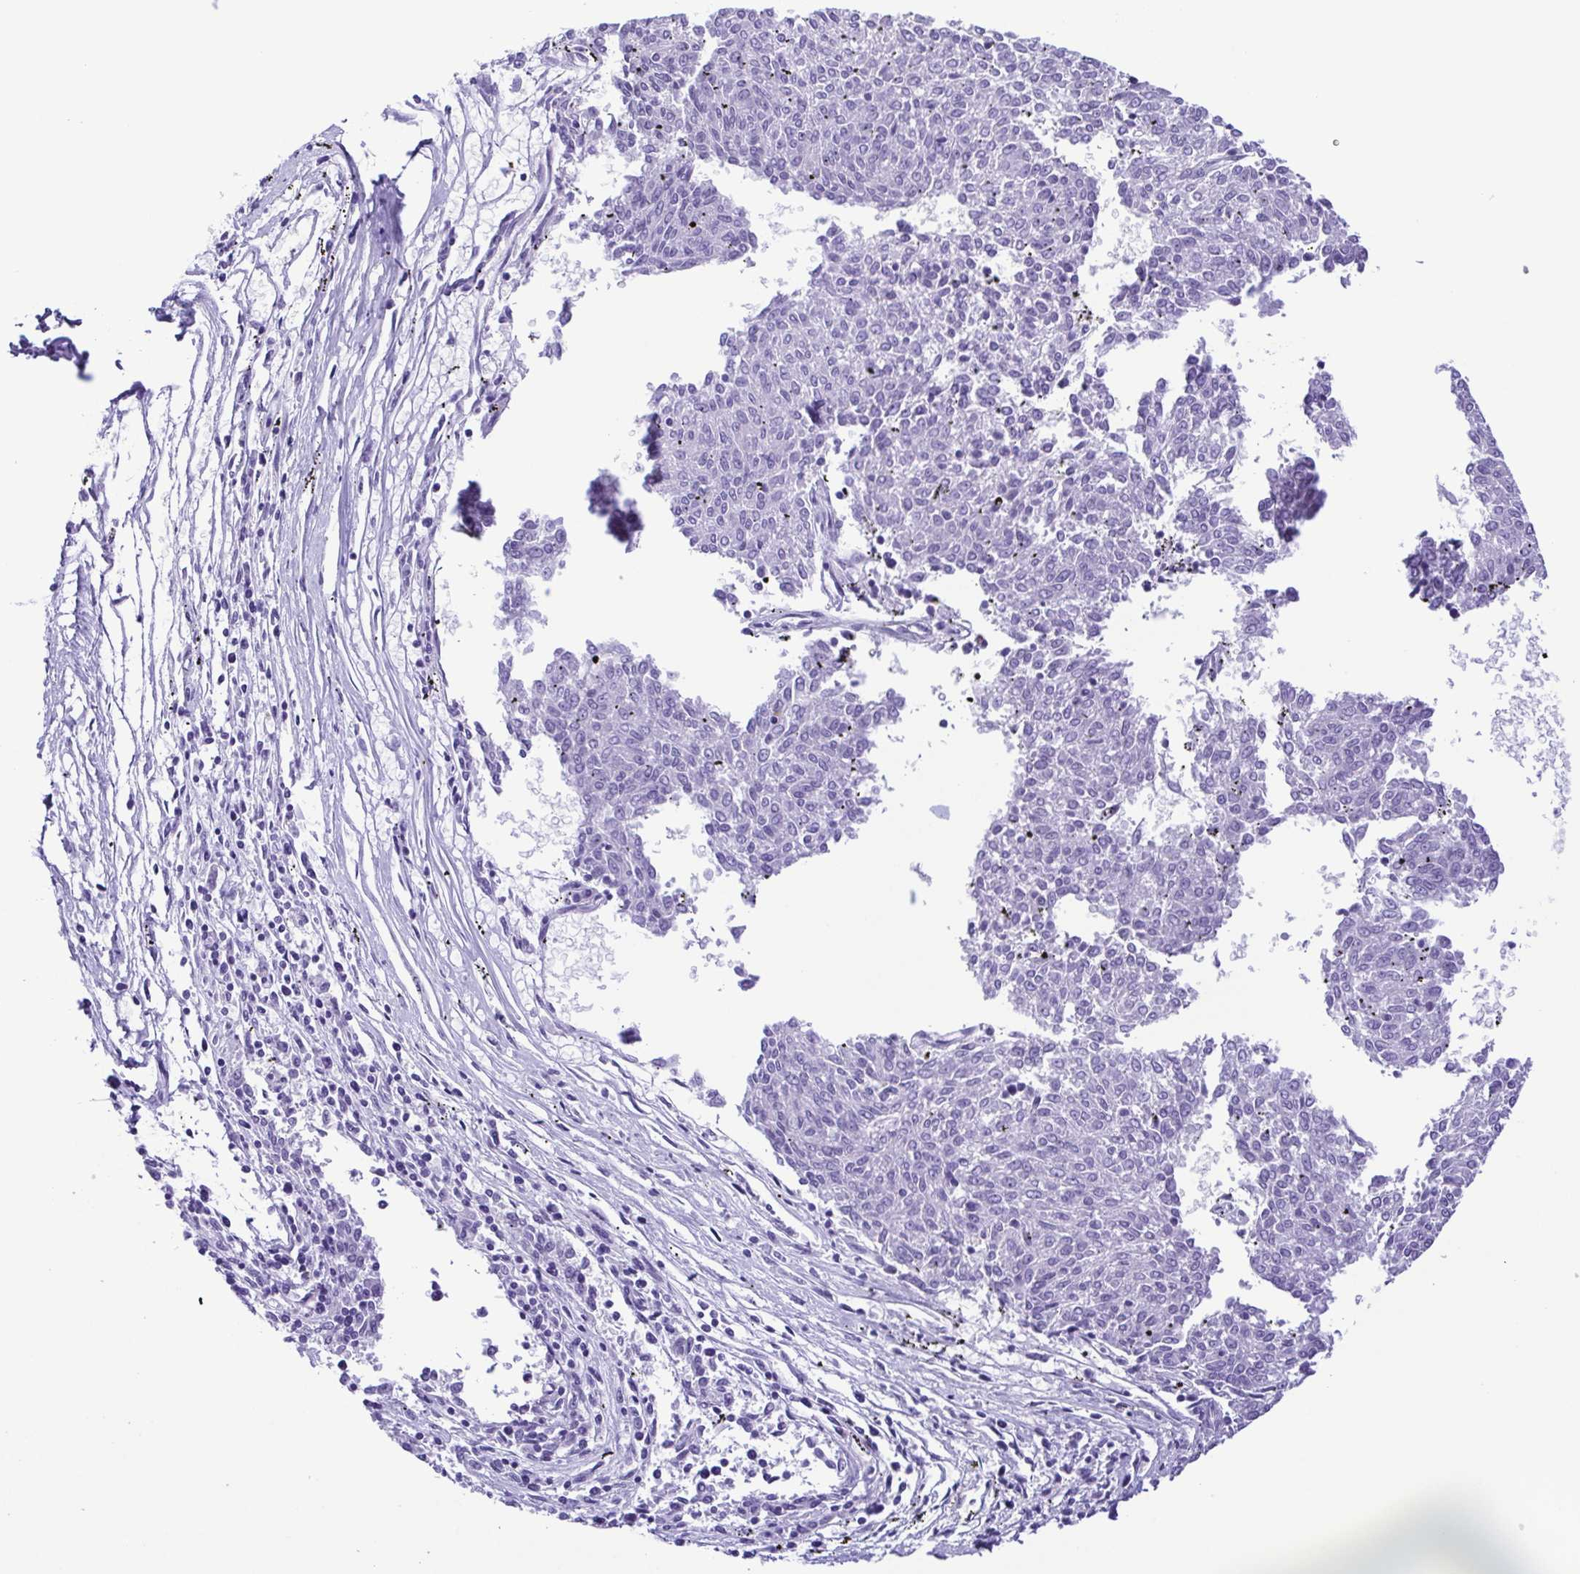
{"staining": {"intensity": "negative", "quantity": "none", "location": "none"}, "tissue": "melanoma", "cell_type": "Tumor cells", "image_type": "cancer", "snomed": [{"axis": "morphology", "description": "Malignant melanoma, NOS"}, {"axis": "topography", "description": "Skin"}], "caption": "Protein analysis of melanoma shows no significant expression in tumor cells. (DAB immunohistochemistry visualized using brightfield microscopy, high magnification).", "gene": "PAK3", "patient": {"sex": "female", "age": 72}}